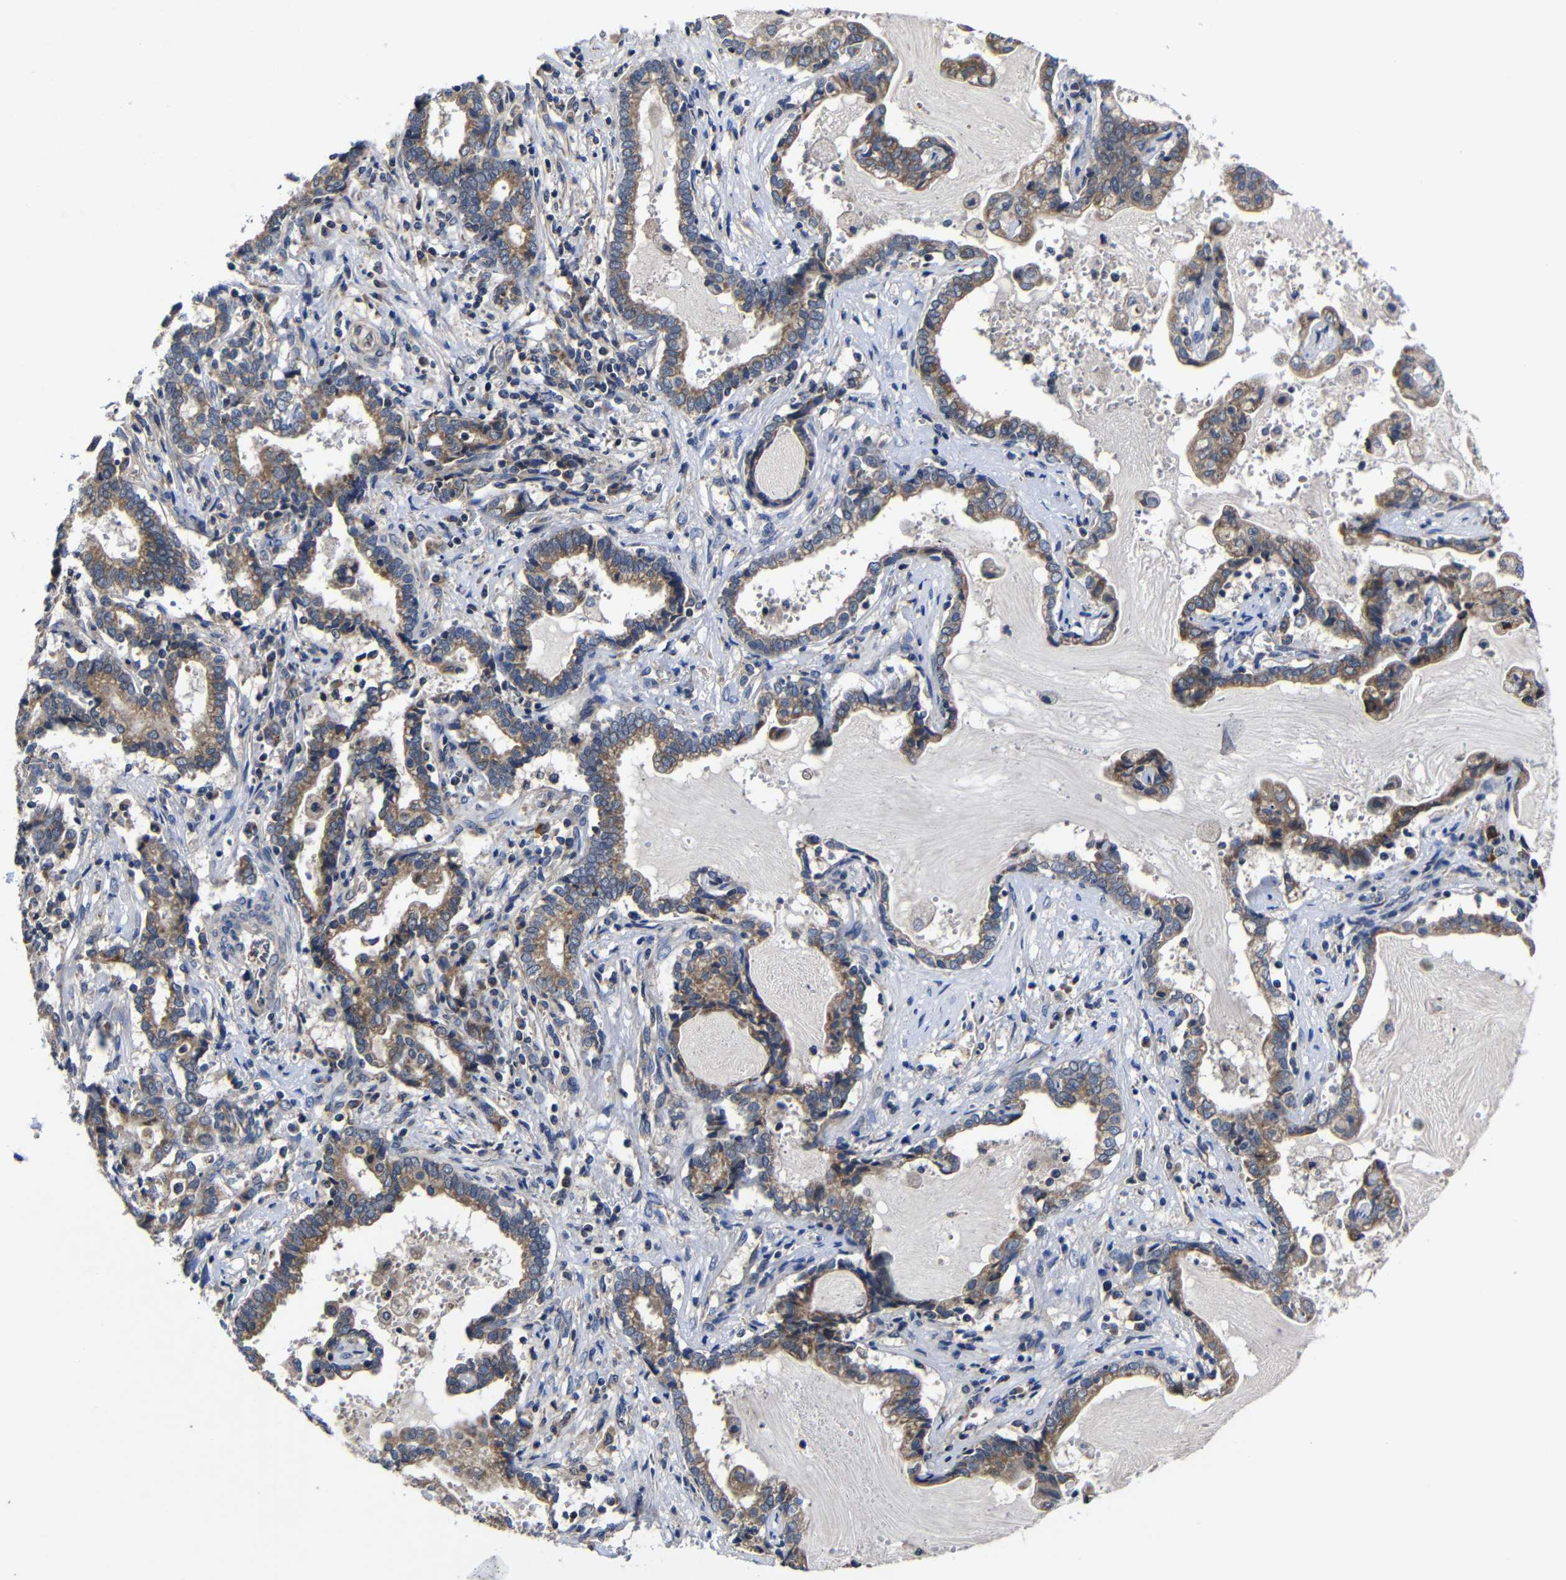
{"staining": {"intensity": "moderate", "quantity": ">75%", "location": "cytoplasmic/membranous"}, "tissue": "liver cancer", "cell_type": "Tumor cells", "image_type": "cancer", "snomed": [{"axis": "morphology", "description": "Cholangiocarcinoma"}, {"axis": "topography", "description": "Liver"}], "caption": "Immunohistochemistry of liver cholangiocarcinoma exhibits medium levels of moderate cytoplasmic/membranous positivity in approximately >75% of tumor cells. (DAB (3,3'-diaminobenzidine) = brown stain, brightfield microscopy at high magnification).", "gene": "LPAR5", "patient": {"sex": "male", "age": 57}}